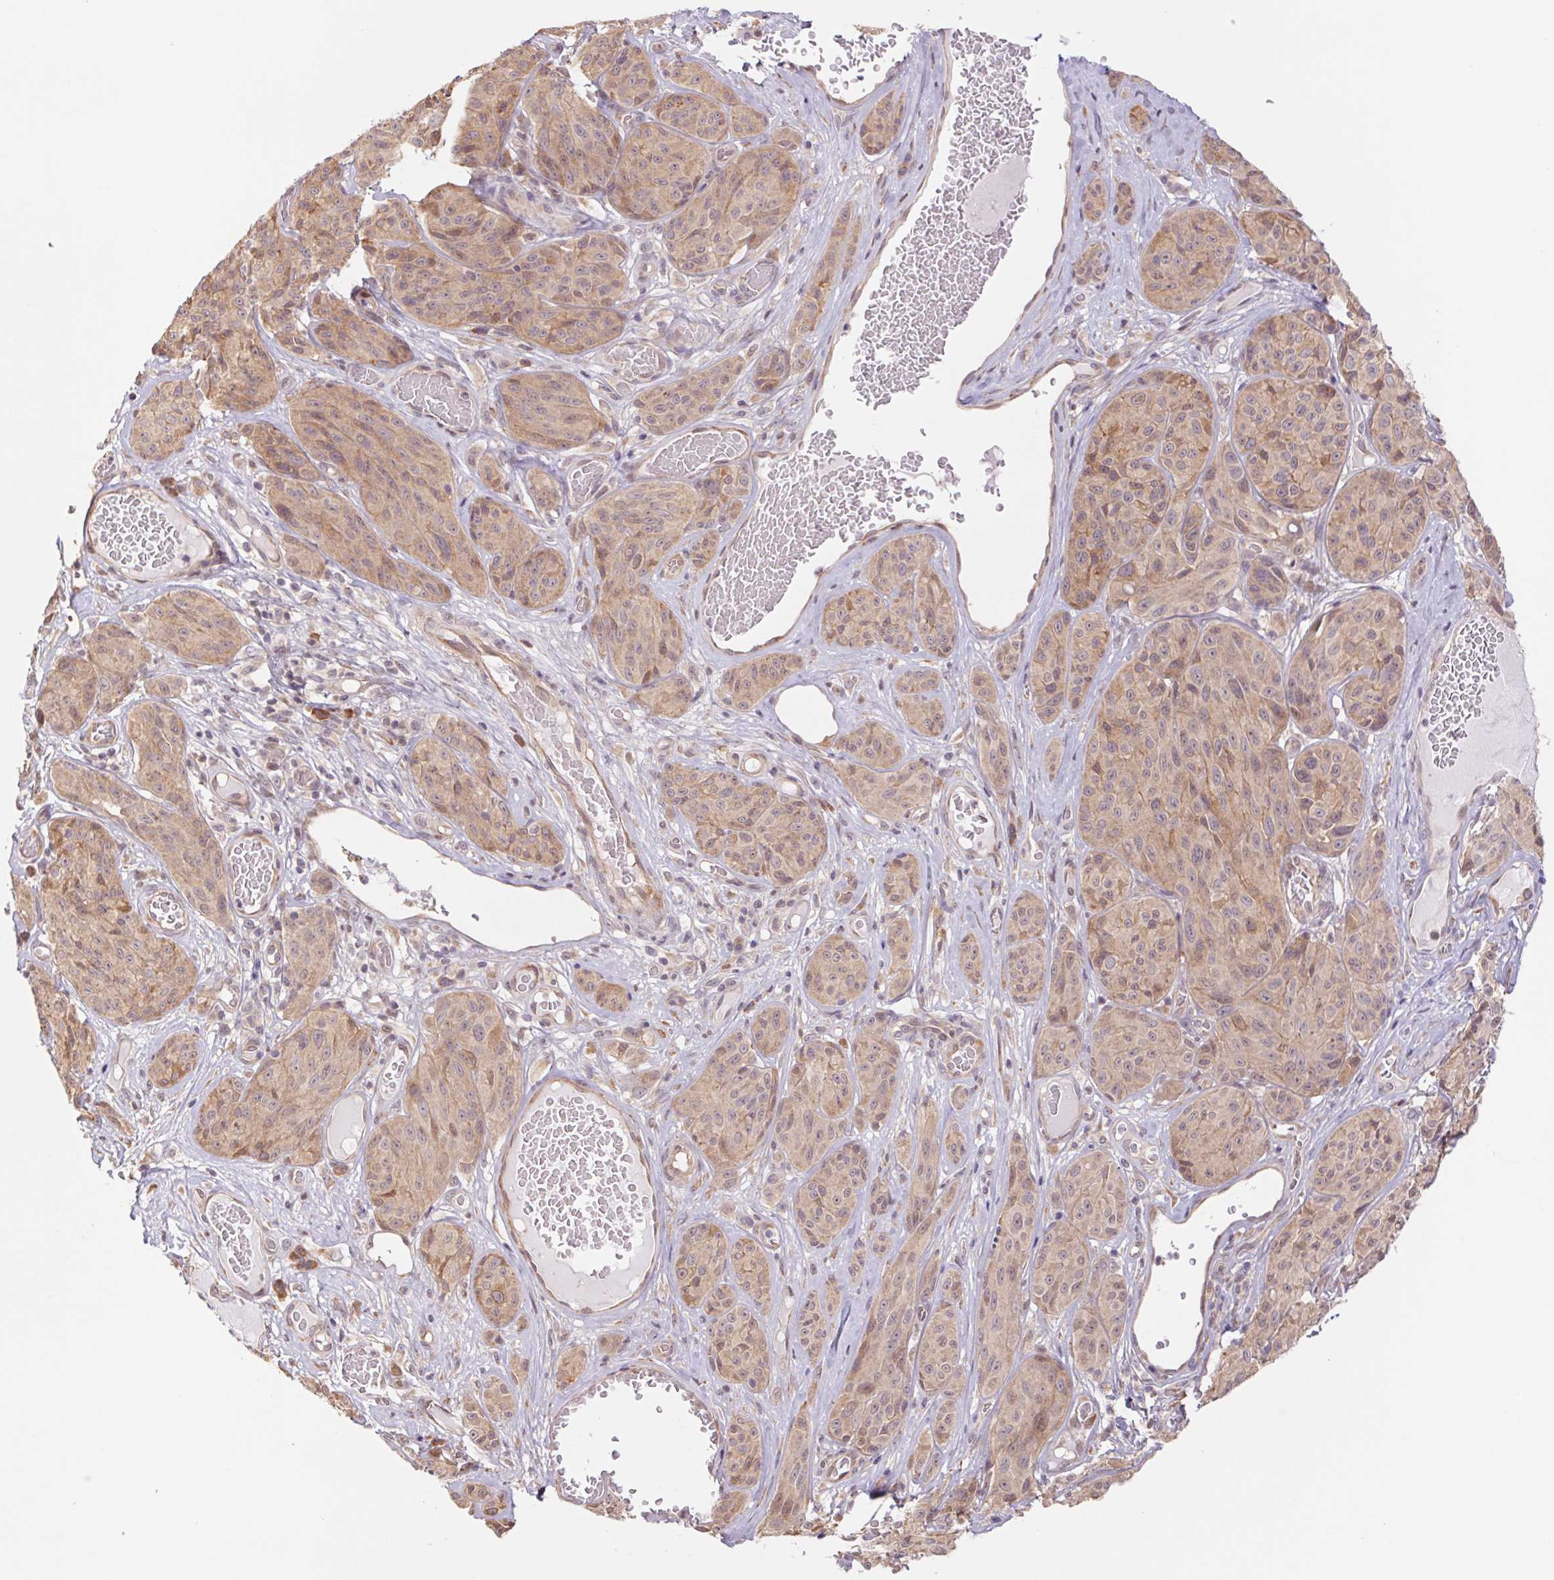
{"staining": {"intensity": "weak", "quantity": ">75%", "location": "cytoplasmic/membranous,nuclear"}, "tissue": "melanoma", "cell_type": "Tumor cells", "image_type": "cancer", "snomed": [{"axis": "morphology", "description": "Malignant melanoma, NOS"}, {"axis": "topography", "description": "Skin"}], "caption": "Protein expression by immunohistochemistry (IHC) shows weak cytoplasmic/membranous and nuclear positivity in approximately >75% of tumor cells in melanoma.", "gene": "RRM1", "patient": {"sex": "male", "age": 91}}